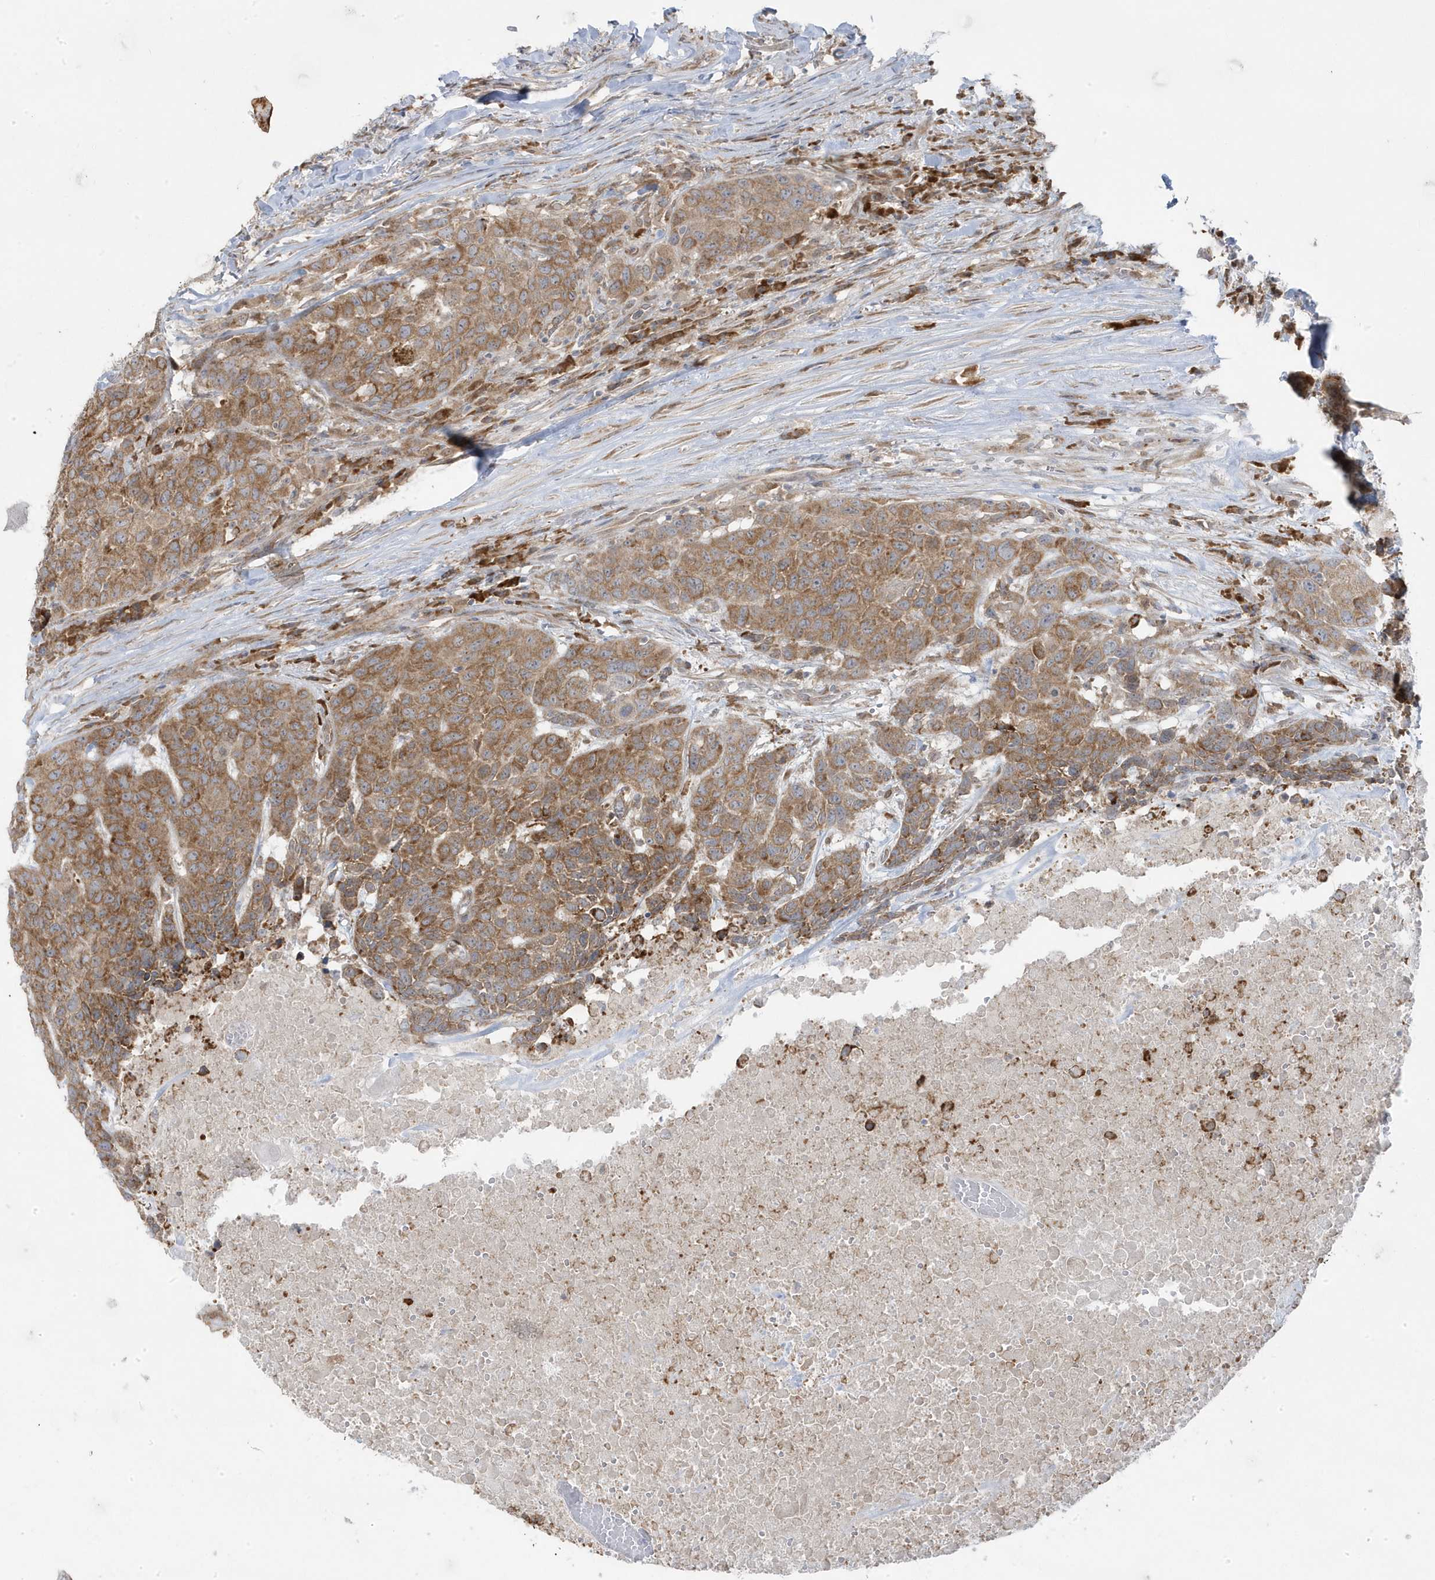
{"staining": {"intensity": "moderate", "quantity": ">75%", "location": "cytoplasmic/membranous"}, "tissue": "head and neck cancer", "cell_type": "Tumor cells", "image_type": "cancer", "snomed": [{"axis": "morphology", "description": "Squamous cell carcinoma, NOS"}, {"axis": "topography", "description": "Head-Neck"}], "caption": "Immunohistochemistry (DAB) staining of human head and neck cancer exhibits moderate cytoplasmic/membranous protein staining in approximately >75% of tumor cells.", "gene": "ZNF654", "patient": {"sex": "male", "age": 66}}